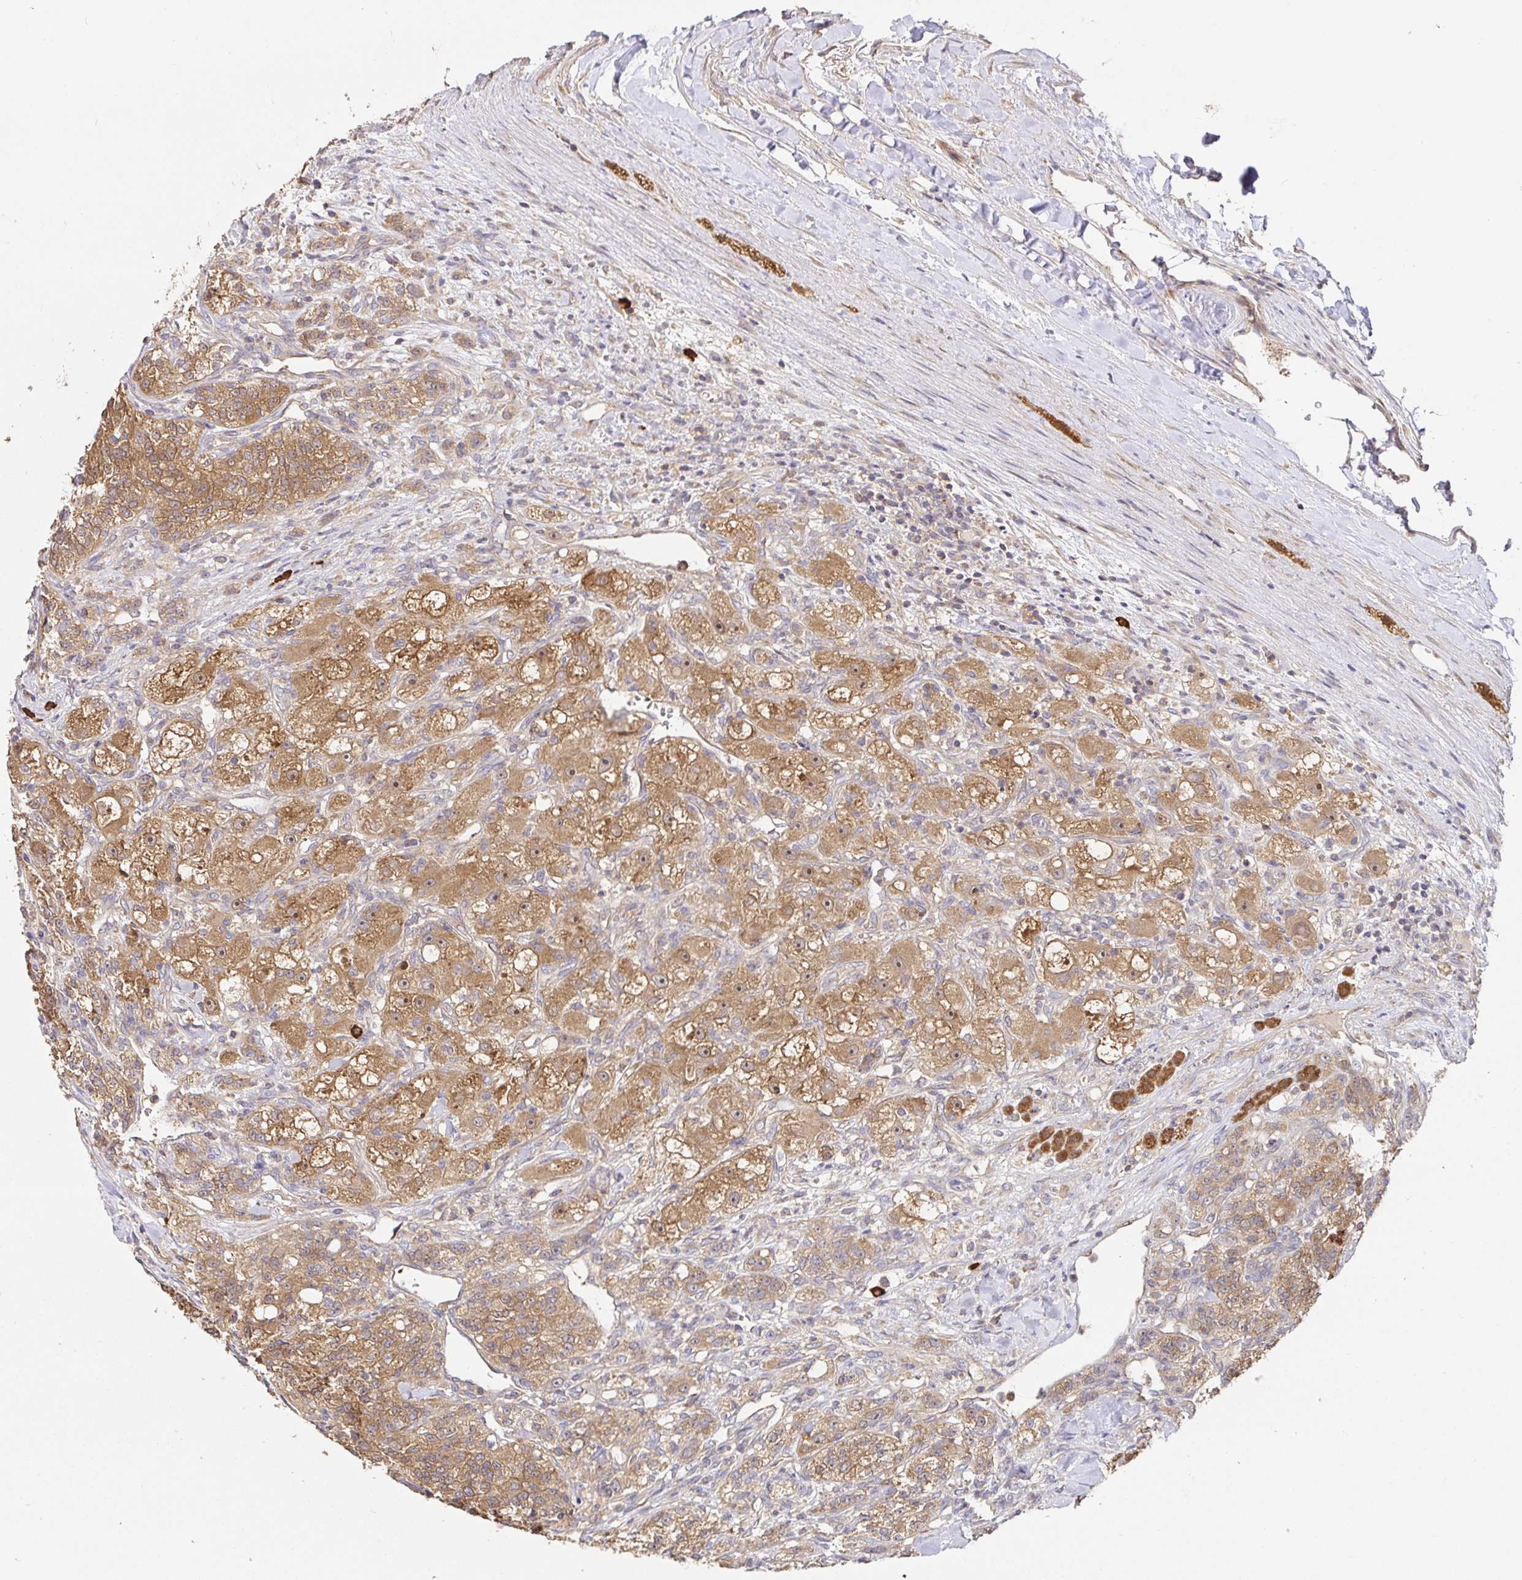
{"staining": {"intensity": "moderate", "quantity": ">75%", "location": "cytoplasmic/membranous,nuclear"}, "tissue": "renal cancer", "cell_type": "Tumor cells", "image_type": "cancer", "snomed": [{"axis": "morphology", "description": "Adenocarcinoma, NOS"}, {"axis": "topography", "description": "Kidney"}], "caption": "DAB (3,3'-diaminobenzidine) immunohistochemical staining of human renal adenocarcinoma shows moderate cytoplasmic/membranous and nuclear protein positivity in approximately >75% of tumor cells.", "gene": "HAGH", "patient": {"sex": "female", "age": 63}}